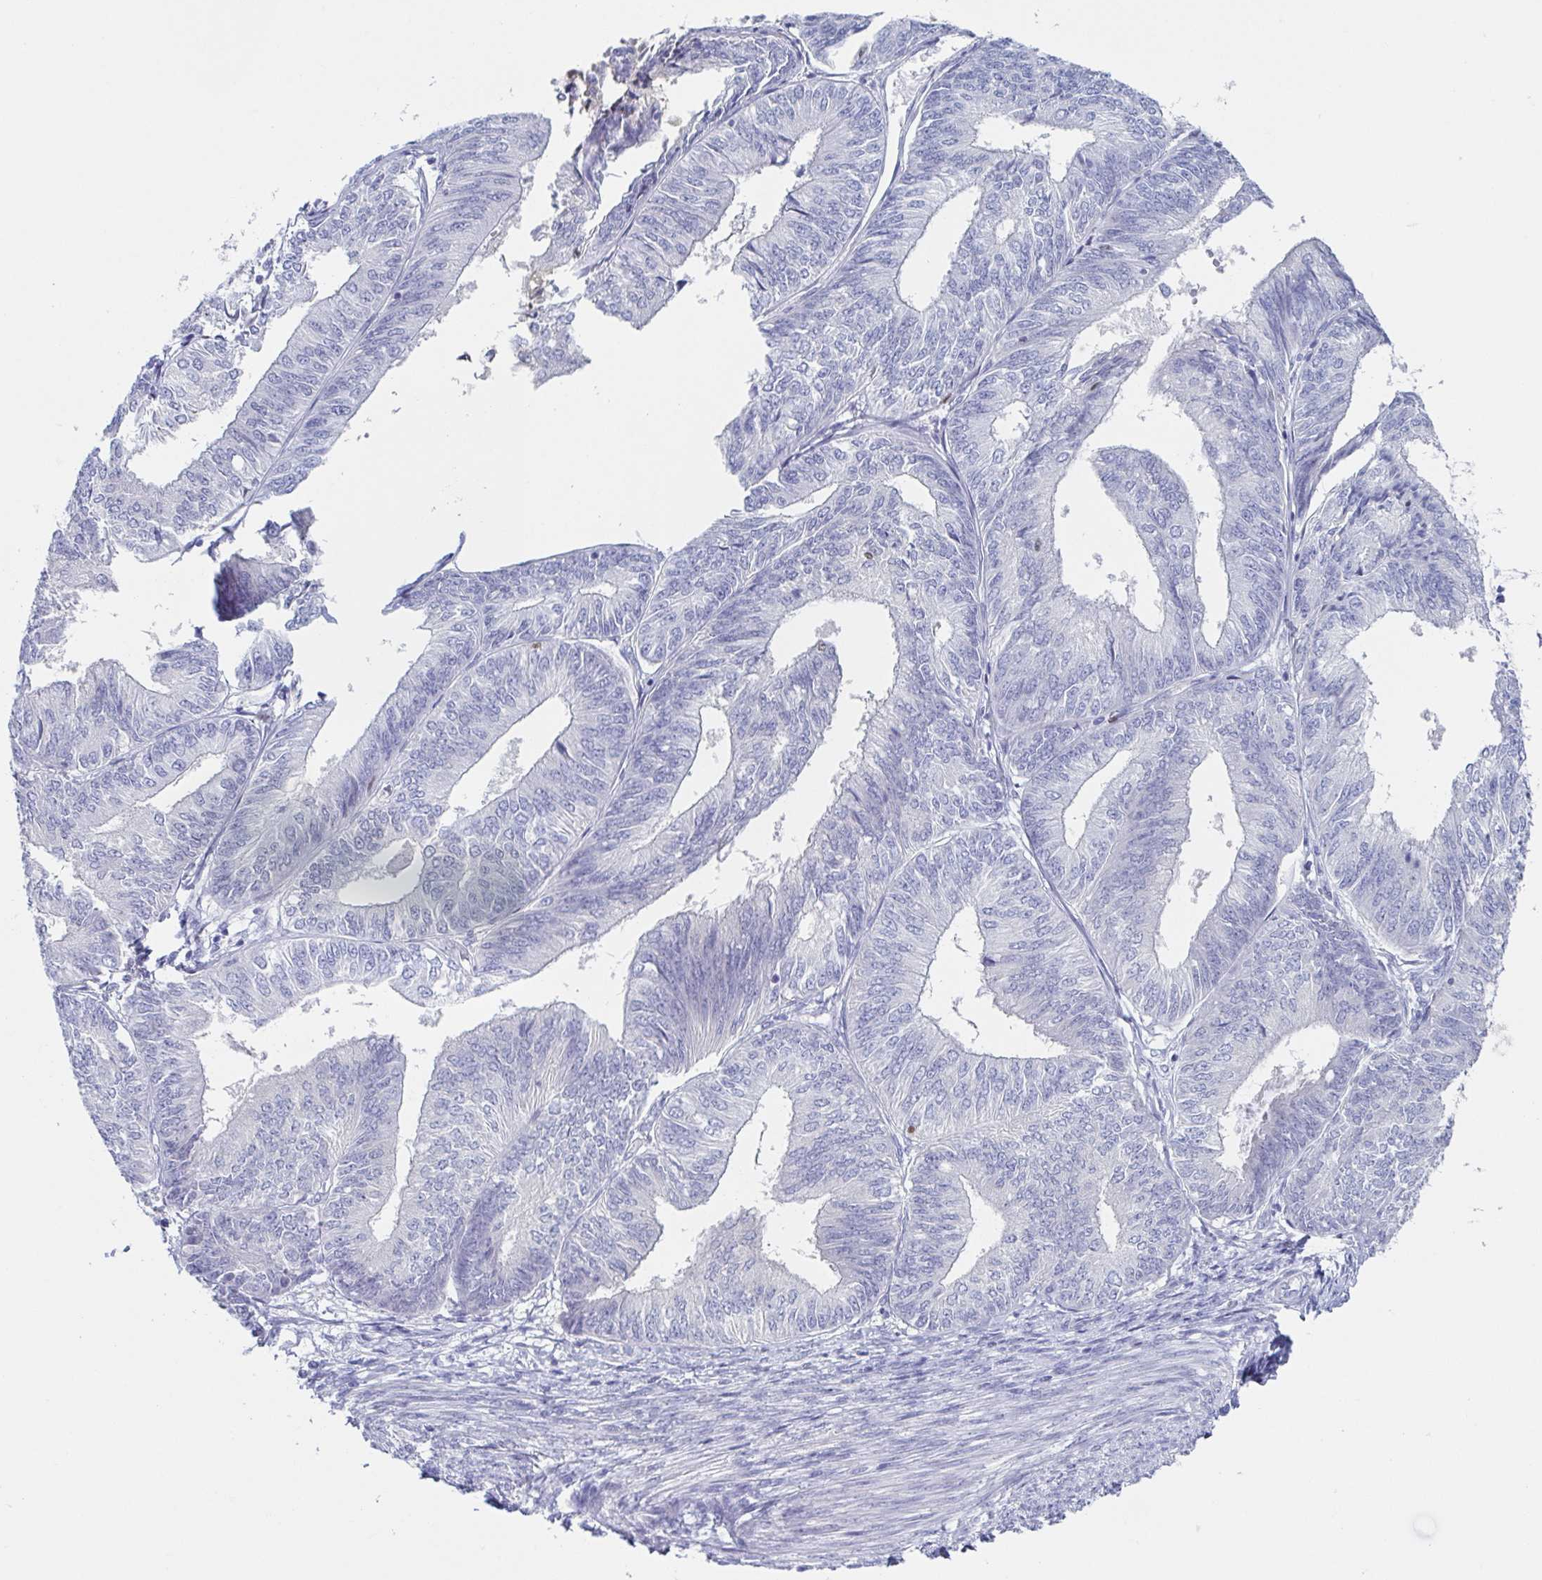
{"staining": {"intensity": "negative", "quantity": "none", "location": "none"}, "tissue": "endometrial cancer", "cell_type": "Tumor cells", "image_type": "cancer", "snomed": [{"axis": "morphology", "description": "Adenocarcinoma, NOS"}, {"axis": "topography", "description": "Endometrium"}], "caption": "Tumor cells show no significant protein positivity in adenocarcinoma (endometrial).", "gene": "HTR2A", "patient": {"sex": "female", "age": 58}}